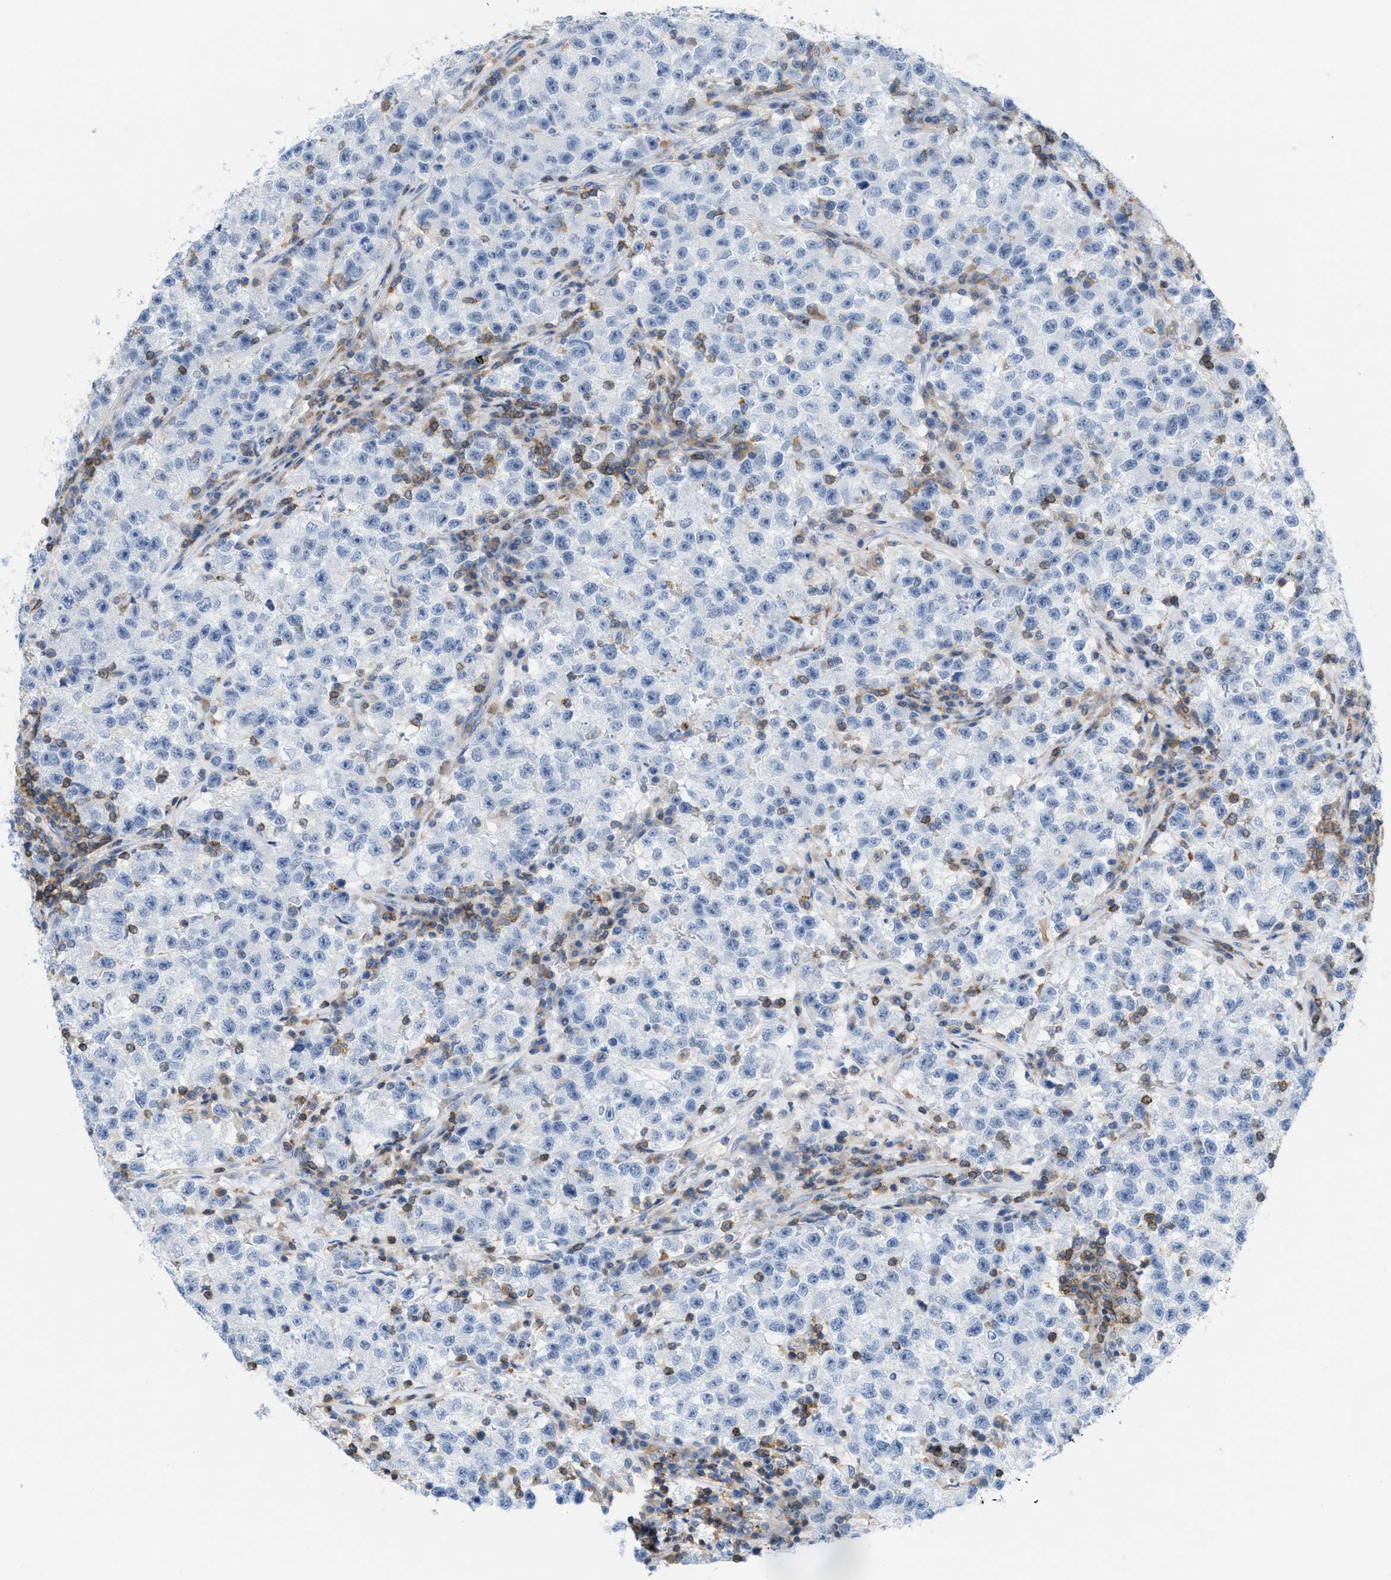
{"staining": {"intensity": "negative", "quantity": "none", "location": "none"}, "tissue": "testis cancer", "cell_type": "Tumor cells", "image_type": "cancer", "snomed": [{"axis": "morphology", "description": "Seminoma, NOS"}, {"axis": "topography", "description": "Testis"}], "caption": "DAB (3,3'-diaminobenzidine) immunohistochemical staining of human testis cancer (seminoma) exhibits no significant staining in tumor cells.", "gene": "IL16", "patient": {"sex": "male", "age": 22}}